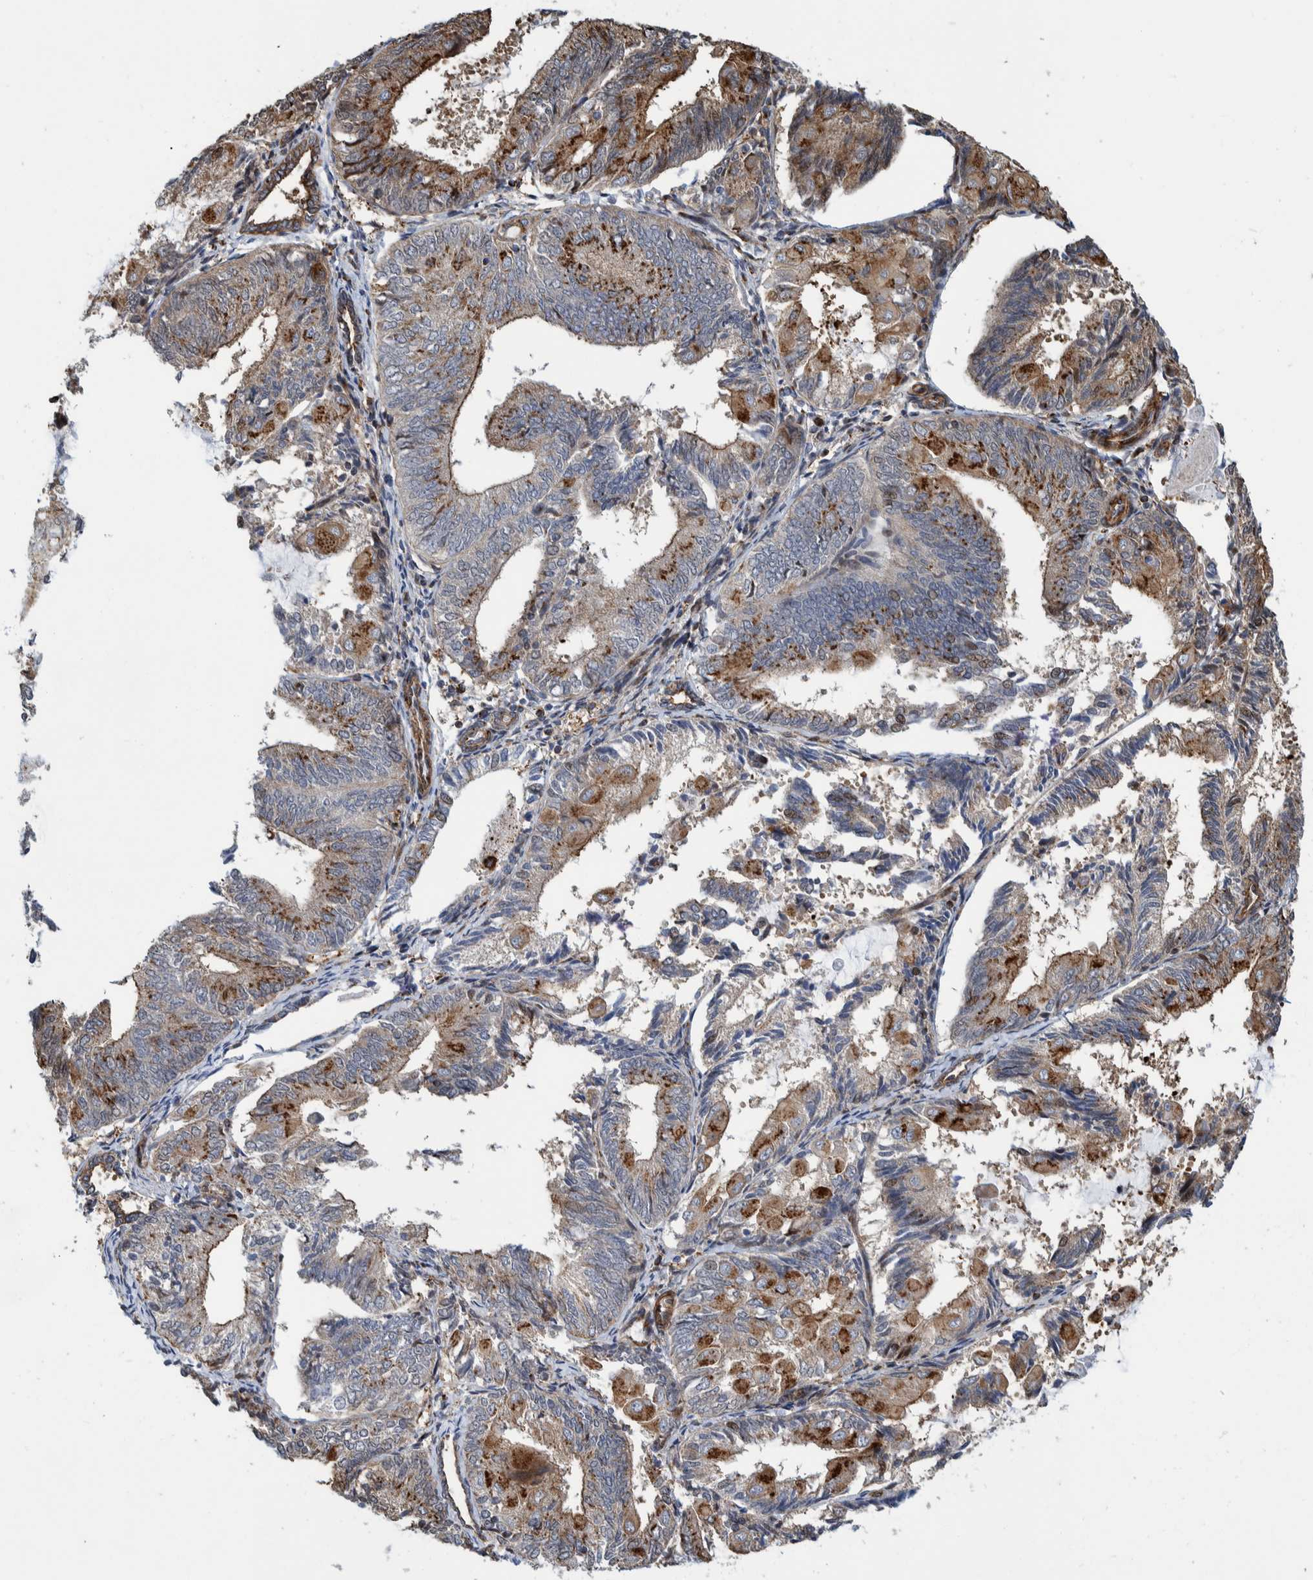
{"staining": {"intensity": "strong", "quantity": "25%-75%", "location": "cytoplasmic/membranous"}, "tissue": "endometrial cancer", "cell_type": "Tumor cells", "image_type": "cancer", "snomed": [{"axis": "morphology", "description": "Adenocarcinoma, NOS"}, {"axis": "topography", "description": "Endometrium"}], "caption": "Immunohistochemistry (DAB) staining of adenocarcinoma (endometrial) reveals strong cytoplasmic/membranous protein positivity in approximately 25%-75% of tumor cells. (Brightfield microscopy of DAB IHC at high magnification).", "gene": "CCDC57", "patient": {"sex": "female", "age": 81}}